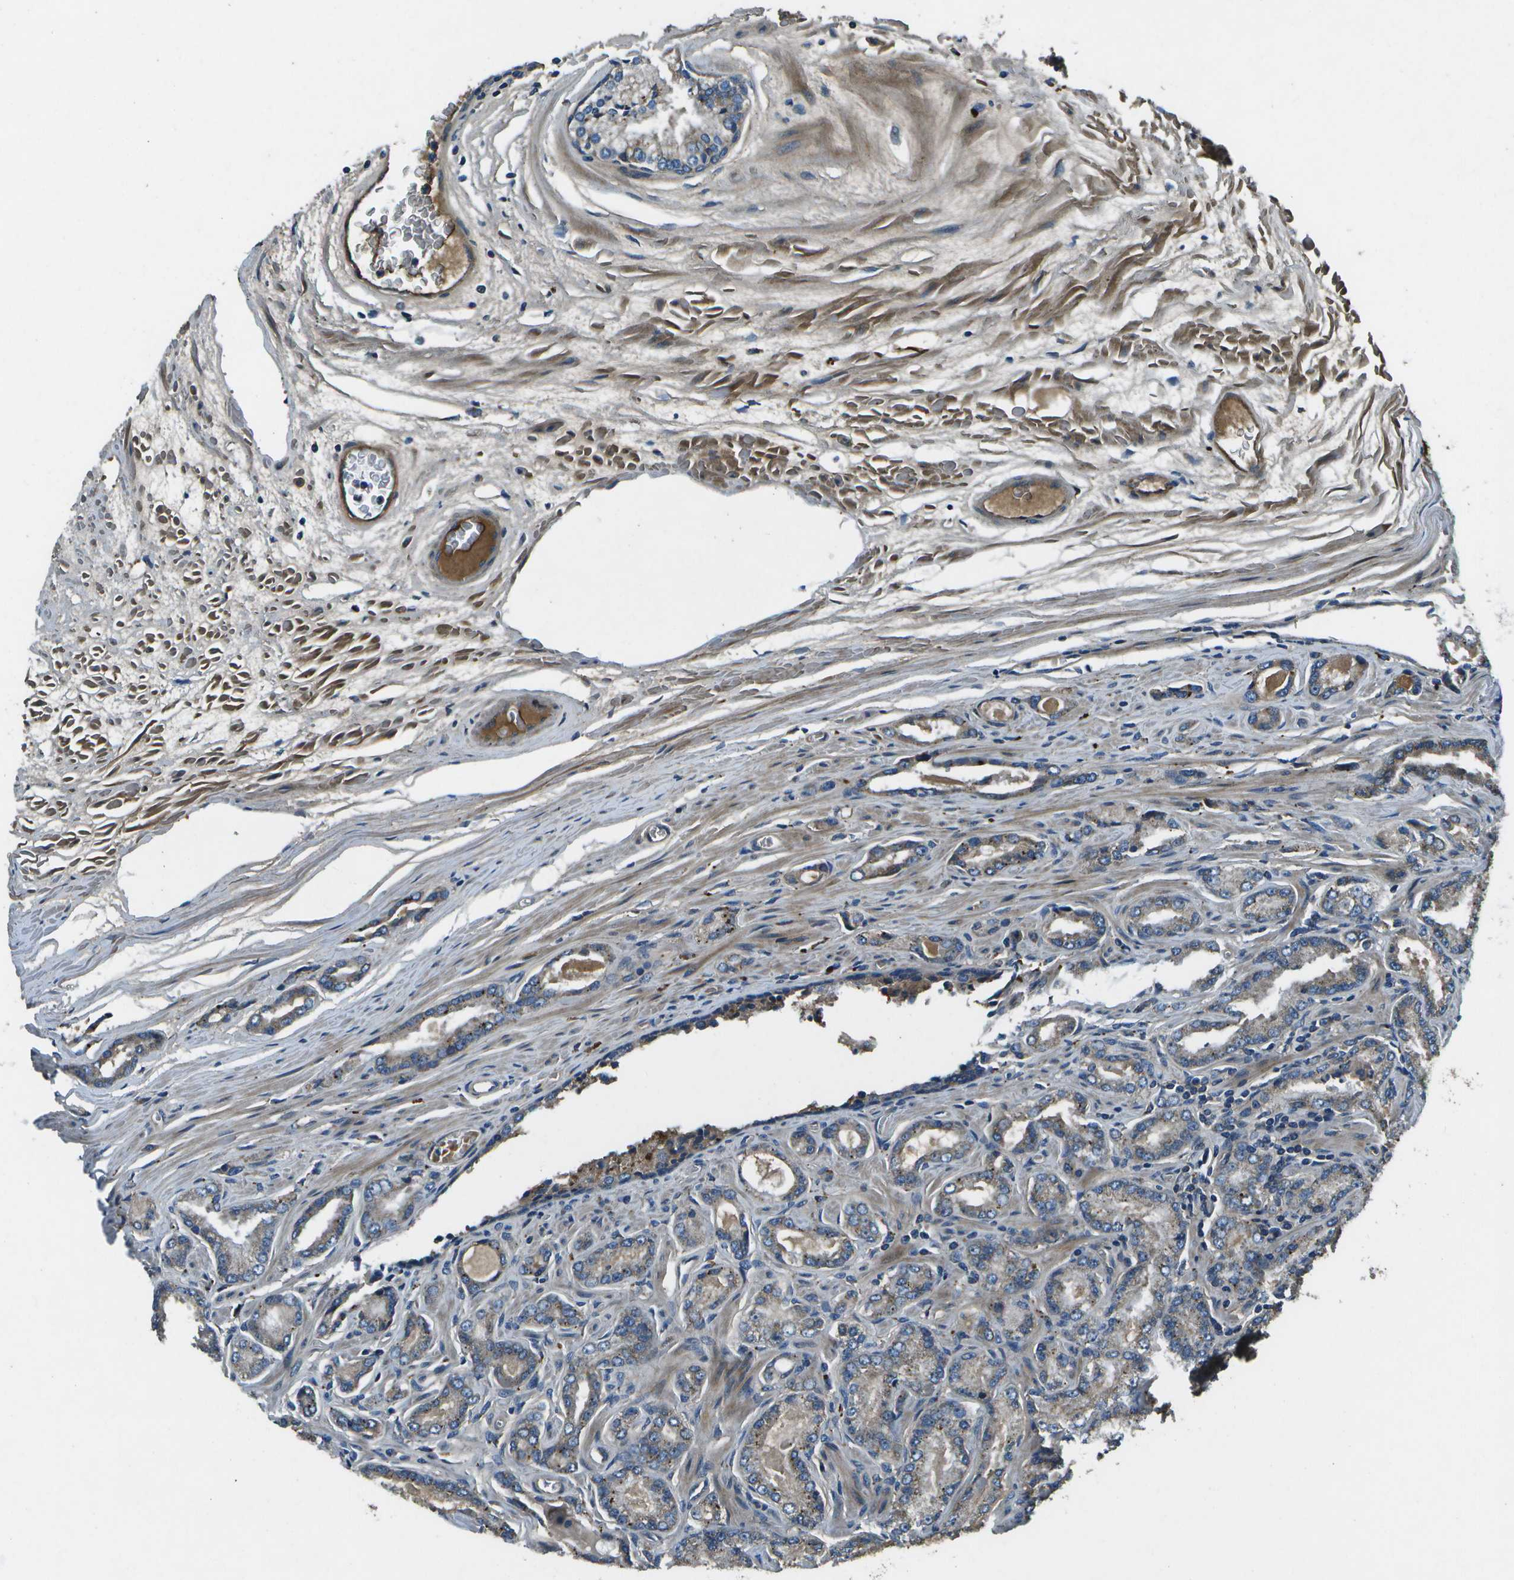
{"staining": {"intensity": "strong", "quantity": "<25%", "location": "cytoplasmic/membranous"}, "tissue": "prostate cancer", "cell_type": "Tumor cells", "image_type": "cancer", "snomed": [{"axis": "morphology", "description": "Adenocarcinoma, High grade"}, {"axis": "topography", "description": "Prostate"}], "caption": "Protein staining of prostate adenocarcinoma (high-grade) tissue reveals strong cytoplasmic/membranous expression in about <25% of tumor cells. (IHC, brightfield microscopy, high magnification).", "gene": "PXYLP1", "patient": {"sex": "male", "age": 65}}